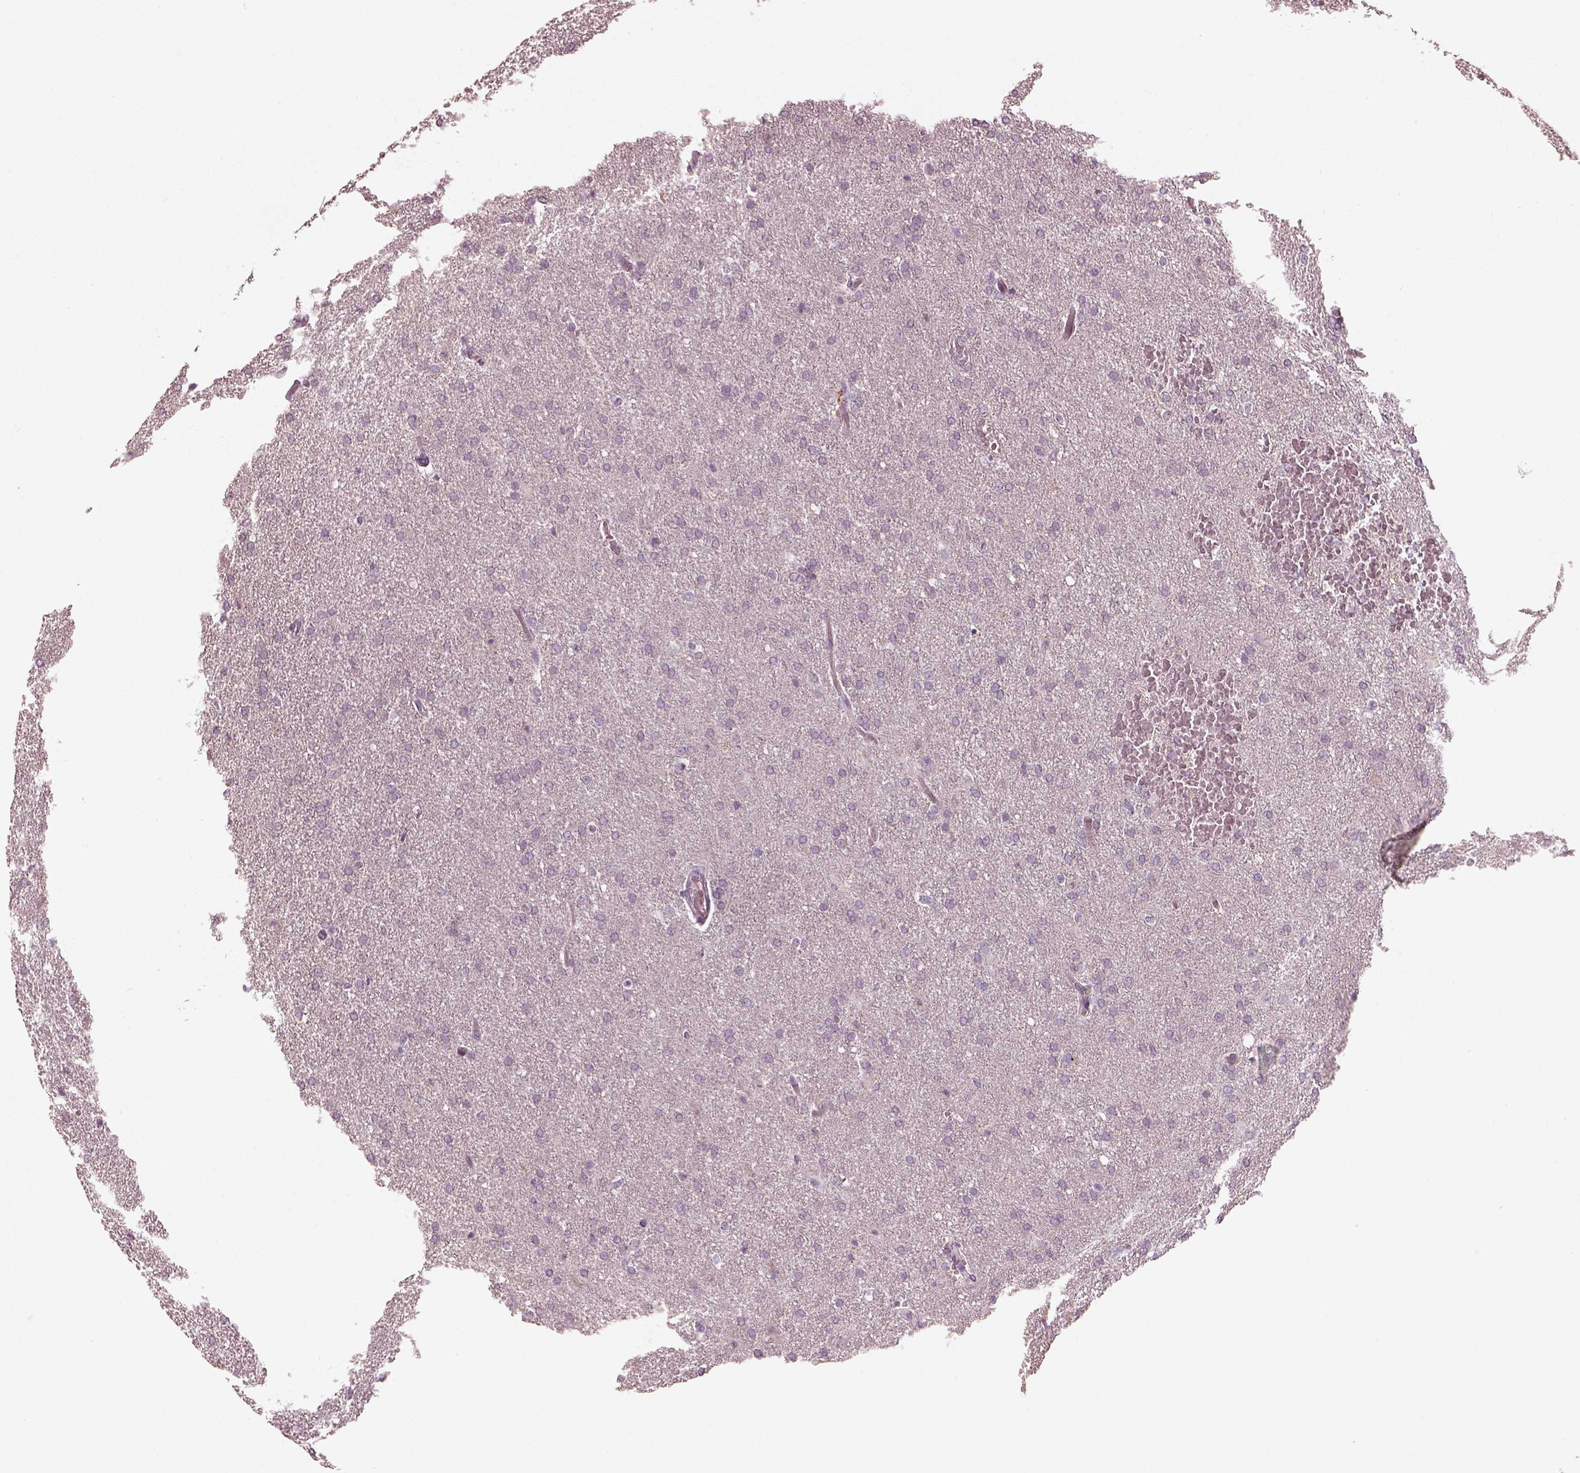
{"staining": {"intensity": "negative", "quantity": "none", "location": "none"}, "tissue": "glioma", "cell_type": "Tumor cells", "image_type": "cancer", "snomed": [{"axis": "morphology", "description": "Glioma, malignant, High grade"}, {"axis": "topography", "description": "Brain"}], "caption": "This is a image of immunohistochemistry staining of glioma, which shows no expression in tumor cells.", "gene": "SPATA6L", "patient": {"sex": "male", "age": 68}}